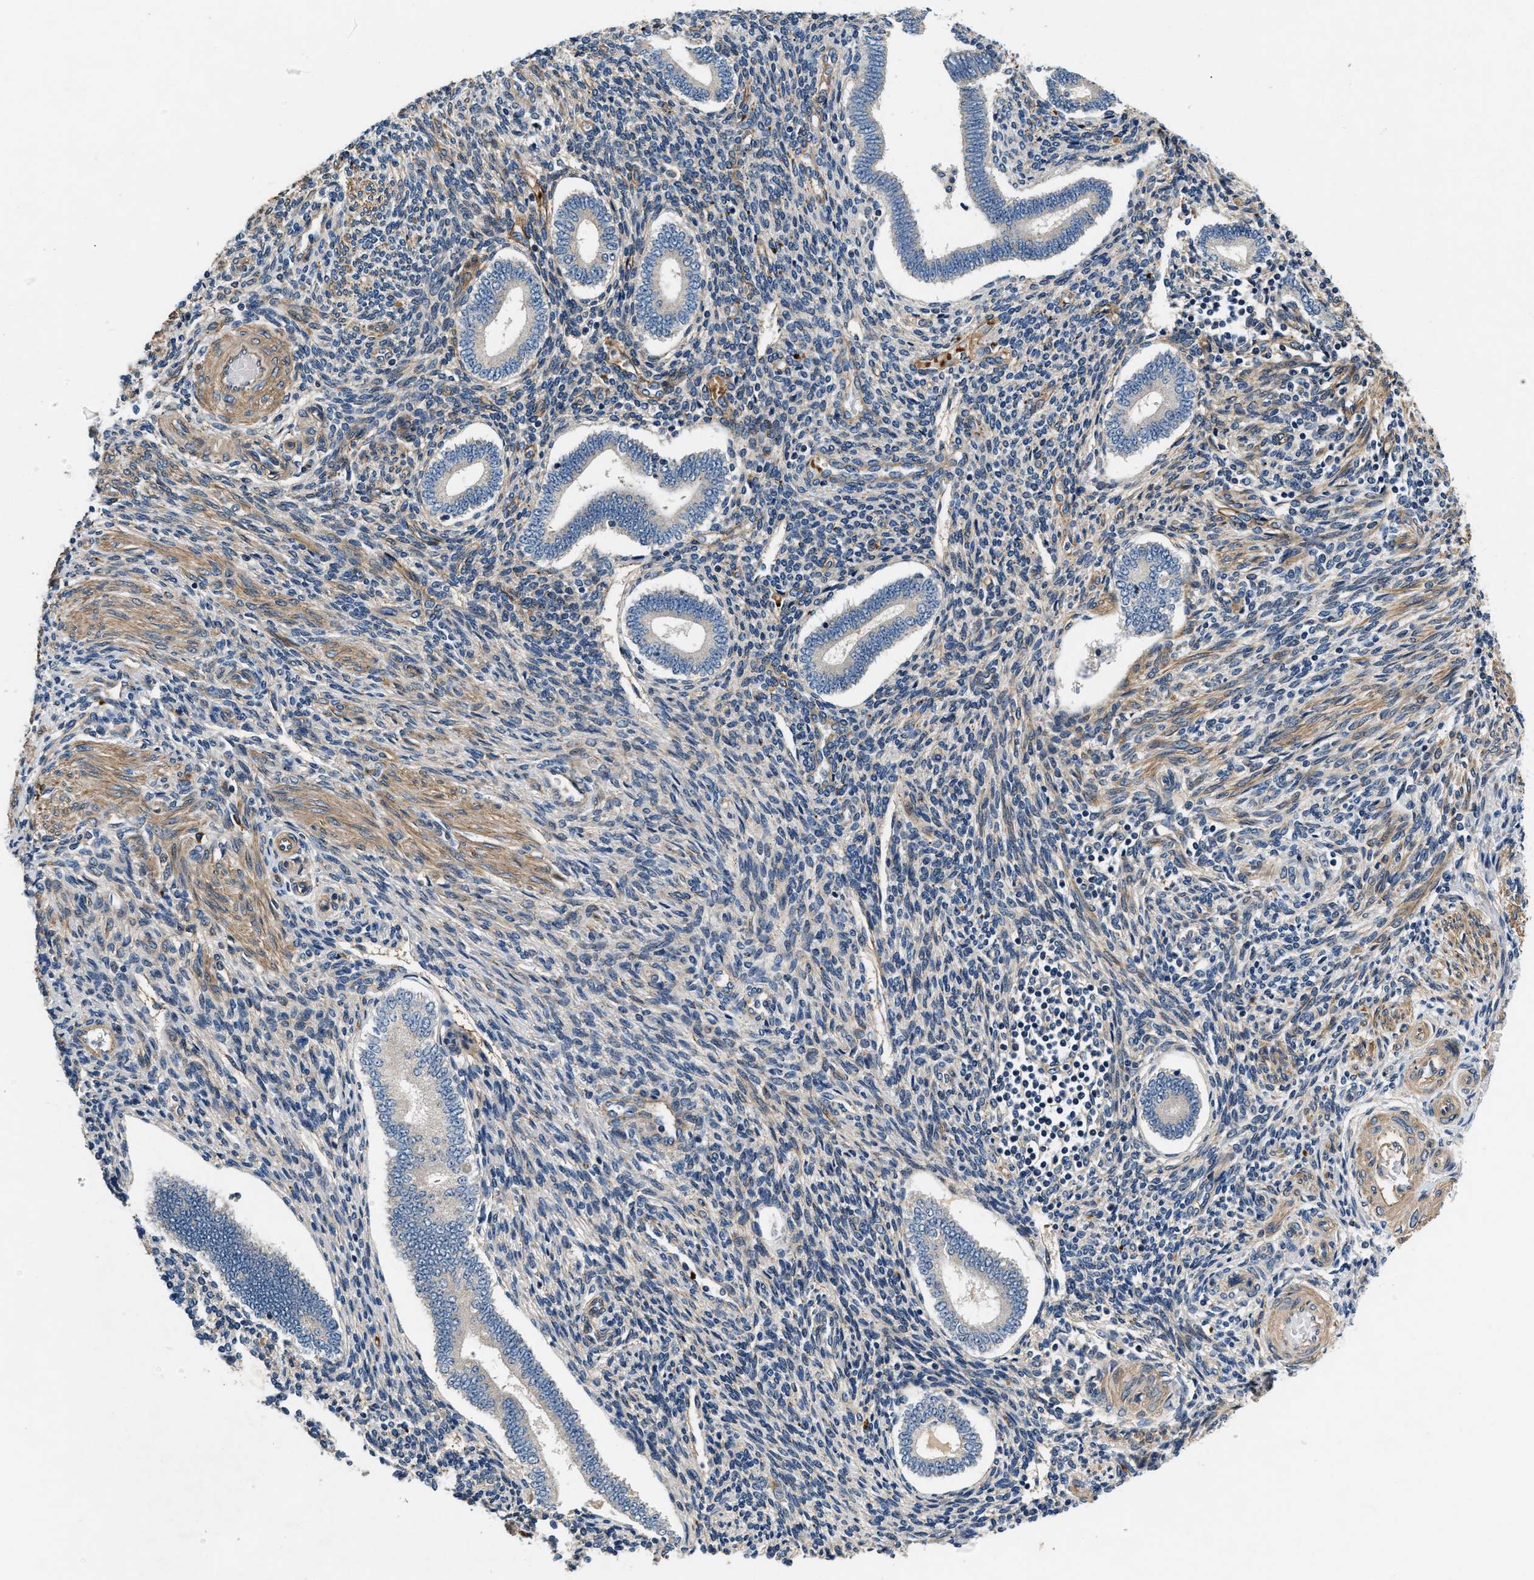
{"staining": {"intensity": "weak", "quantity": "25%-75%", "location": "cytoplasmic/membranous"}, "tissue": "endometrium", "cell_type": "Cells in endometrial stroma", "image_type": "normal", "snomed": [{"axis": "morphology", "description": "Normal tissue, NOS"}, {"axis": "topography", "description": "Endometrium"}], "caption": "Immunohistochemistry staining of benign endometrium, which reveals low levels of weak cytoplasmic/membranous expression in about 25%-75% of cells in endometrial stroma indicating weak cytoplasmic/membranous protein positivity. The staining was performed using DAB (3,3'-diaminobenzidine) (brown) for protein detection and nuclei were counterstained in hematoxylin (blue).", "gene": "NME6", "patient": {"sex": "female", "age": 42}}